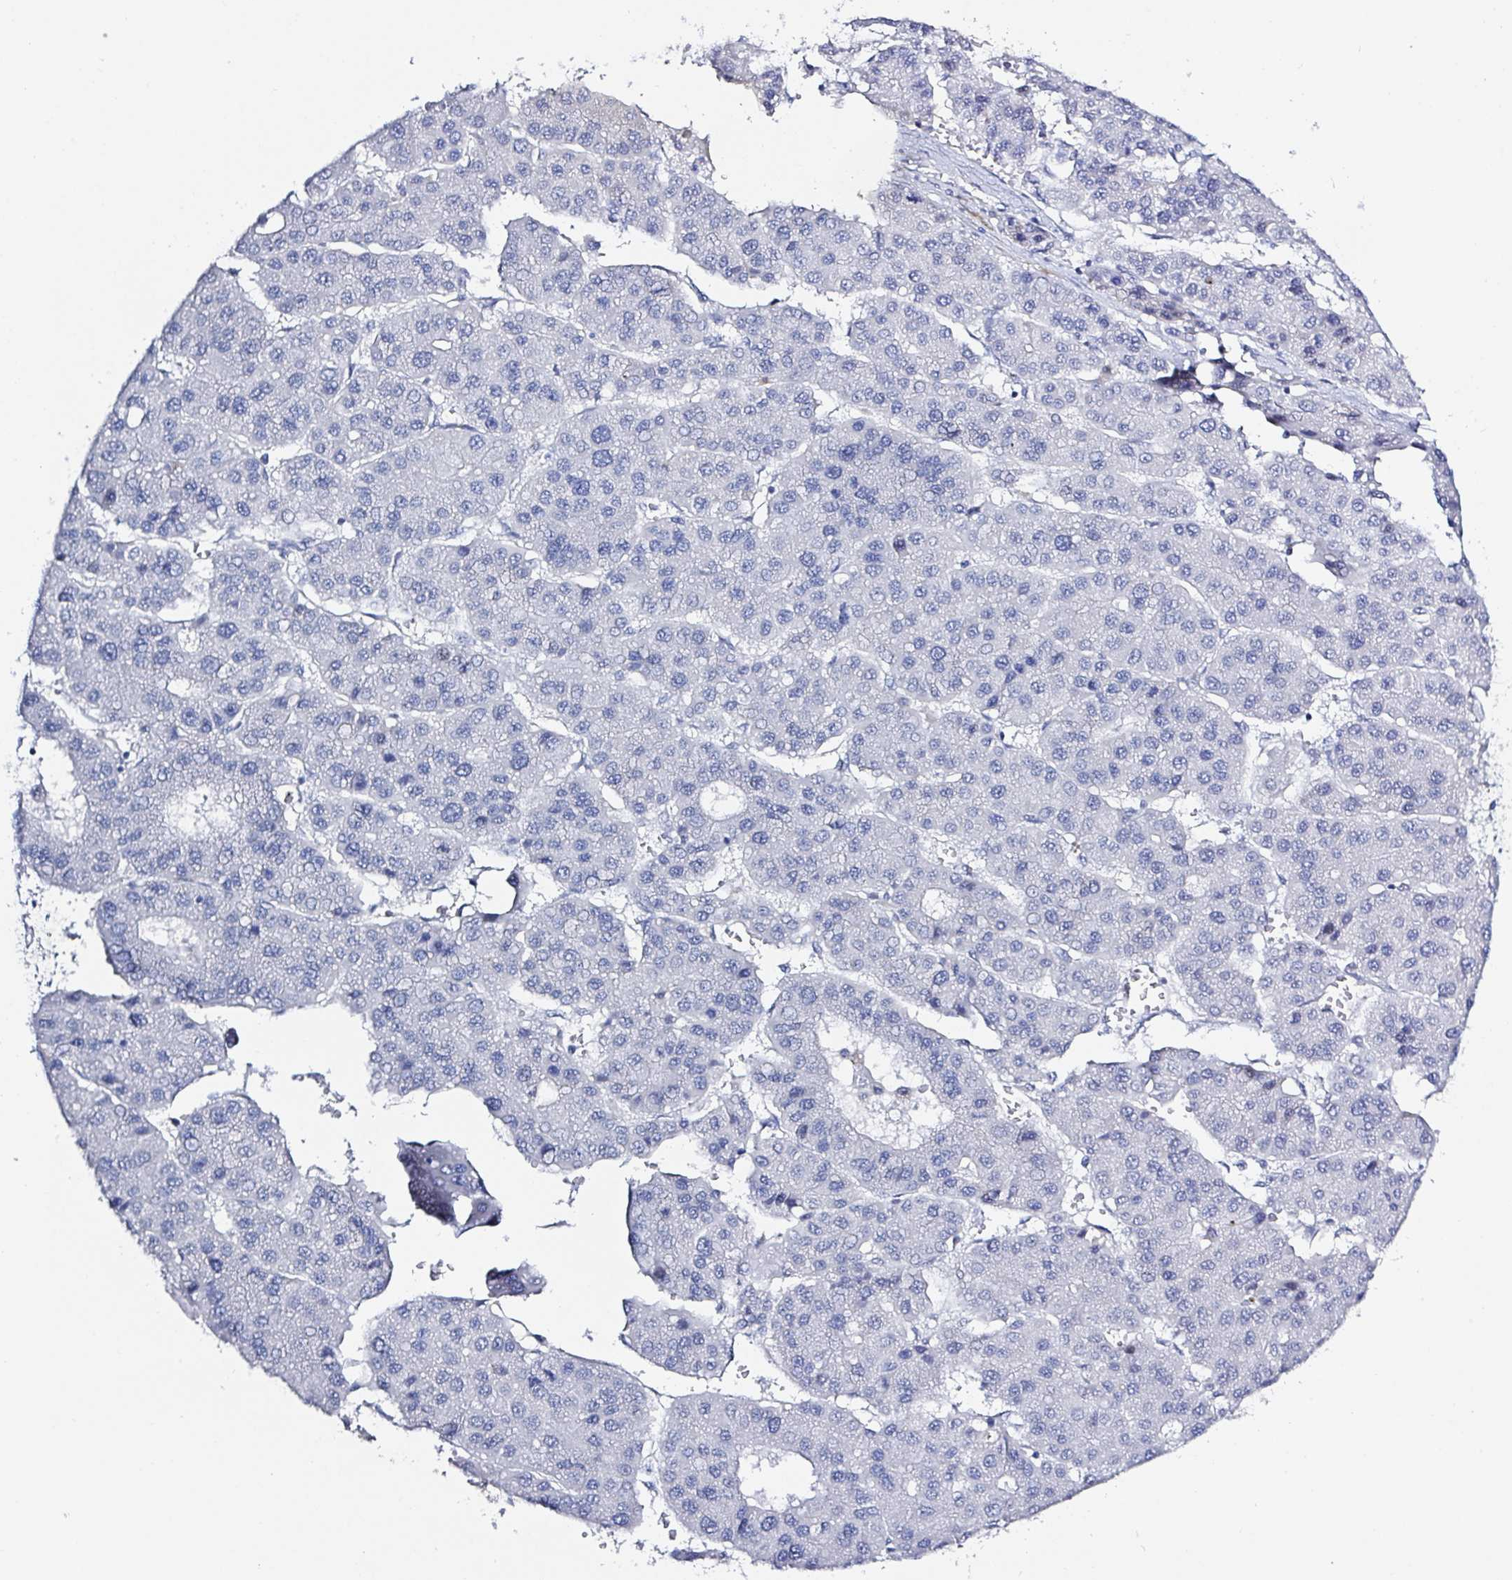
{"staining": {"intensity": "negative", "quantity": "none", "location": "none"}, "tissue": "liver cancer", "cell_type": "Tumor cells", "image_type": "cancer", "snomed": [{"axis": "morphology", "description": "Carcinoma, Hepatocellular, NOS"}, {"axis": "topography", "description": "Liver"}], "caption": "Immunohistochemistry (IHC) photomicrograph of human liver hepatocellular carcinoma stained for a protein (brown), which reveals no expression in tumor cells. Brightfield microscopy of immunohistochemistry (IHC) stained with DAB (3,3'-diaminobenzidine) (brown) and hematoxylin (blue), captured at high magnification.", "gene": "OR10K1", "patient": {"sex": "male", "age": 73}}